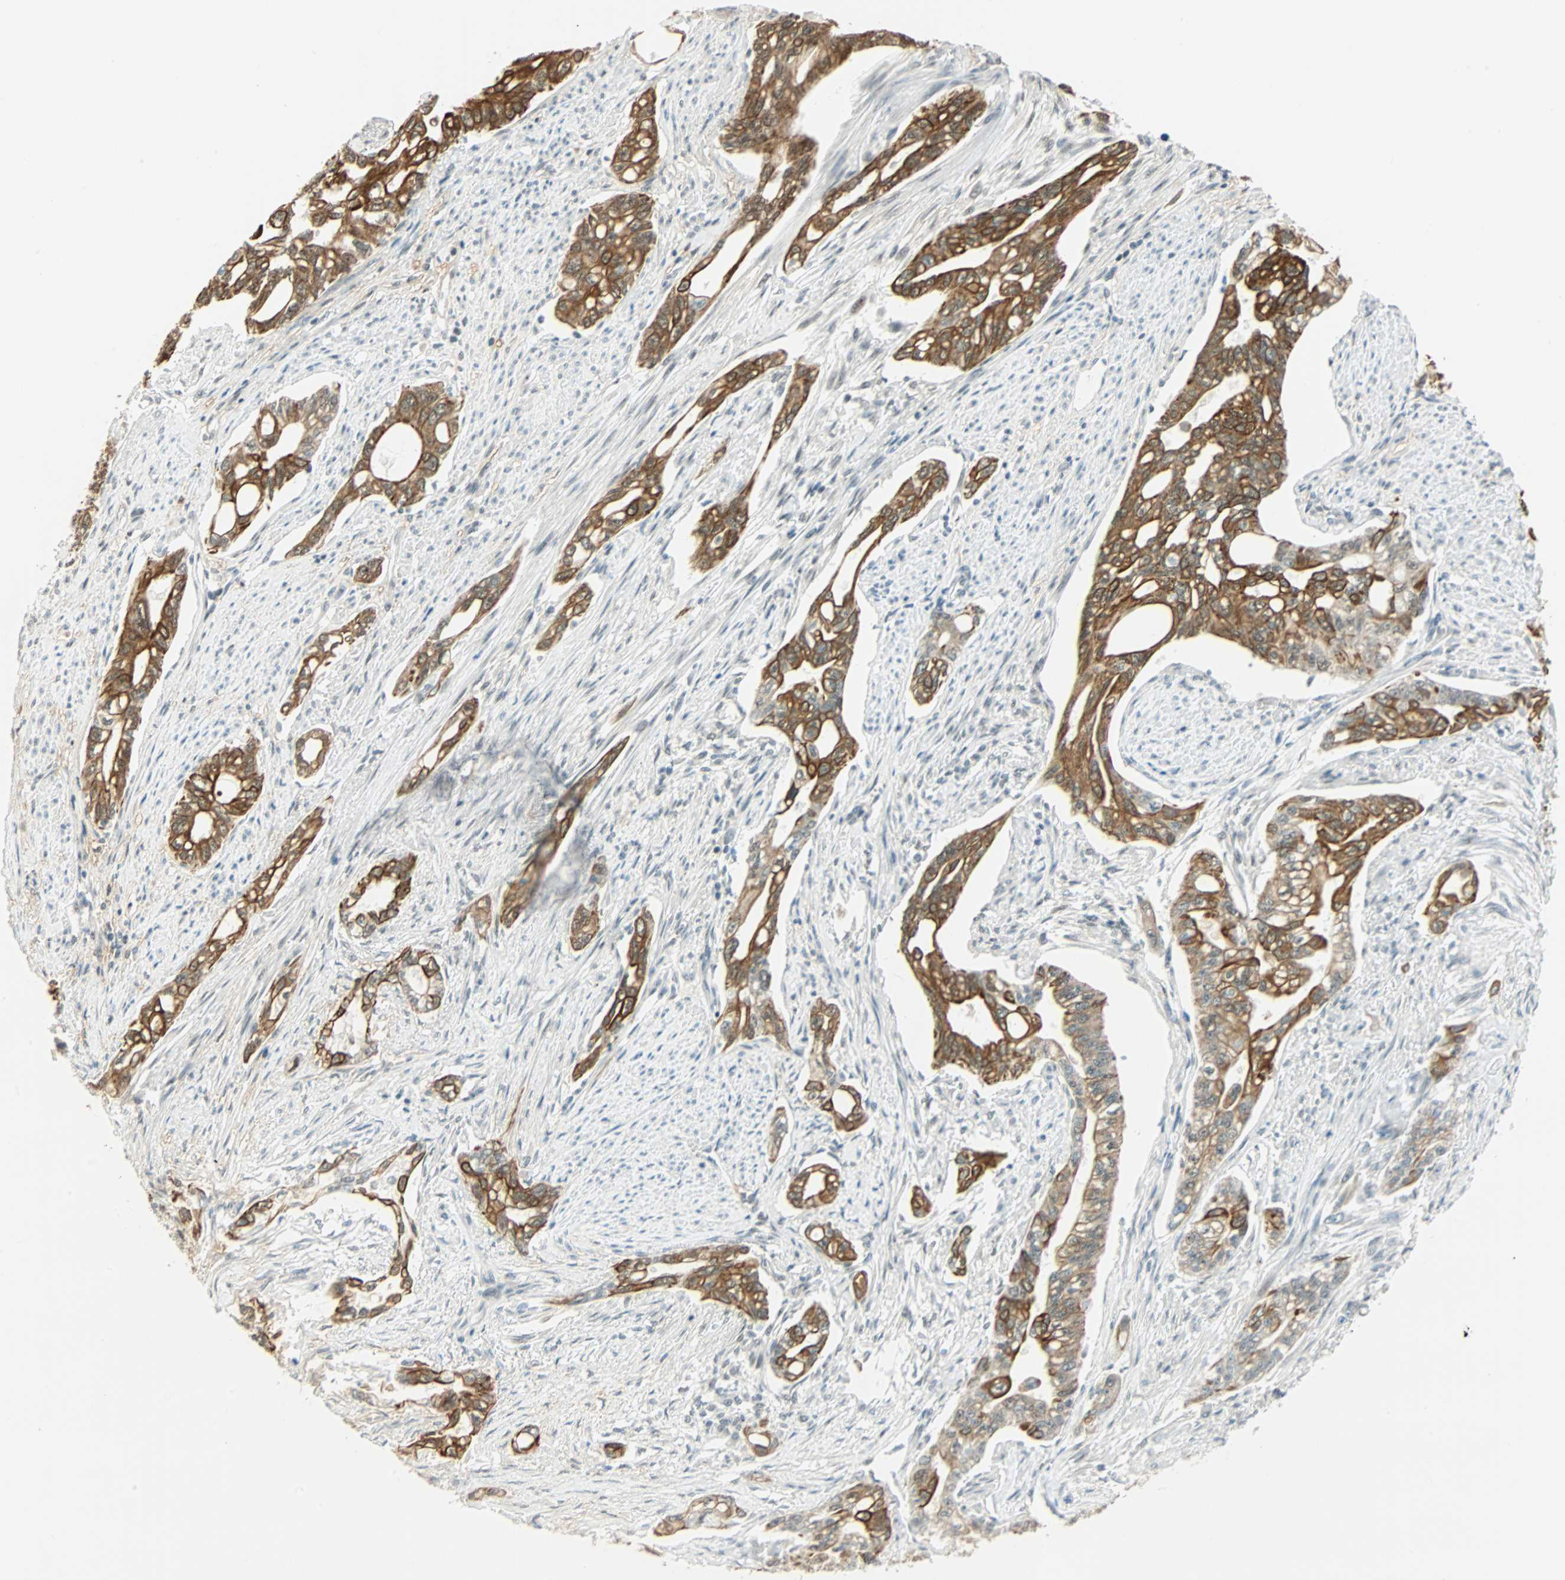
{"staining": {"intensity": "strong", "quantity": ">75%", "location": "cytoplasmic/membranous"}, "tissue": "pancreatic cancer", "cell_type": "Tumor cells", "image_type": "cancer", "snomed": [{"axis": "morphology", "description": "Normal tissue, NOS"}, {"axis": "topography", "description": "Pancreas"}], "caption": "About >75% of tumor cells in human pancreatic cancer display strong cytoplasmic/membranous protein positivity as visualized by brown immunohistochemical staining.", "gene": "NELFE", "patient": {"sex": "male", "age": 42}}